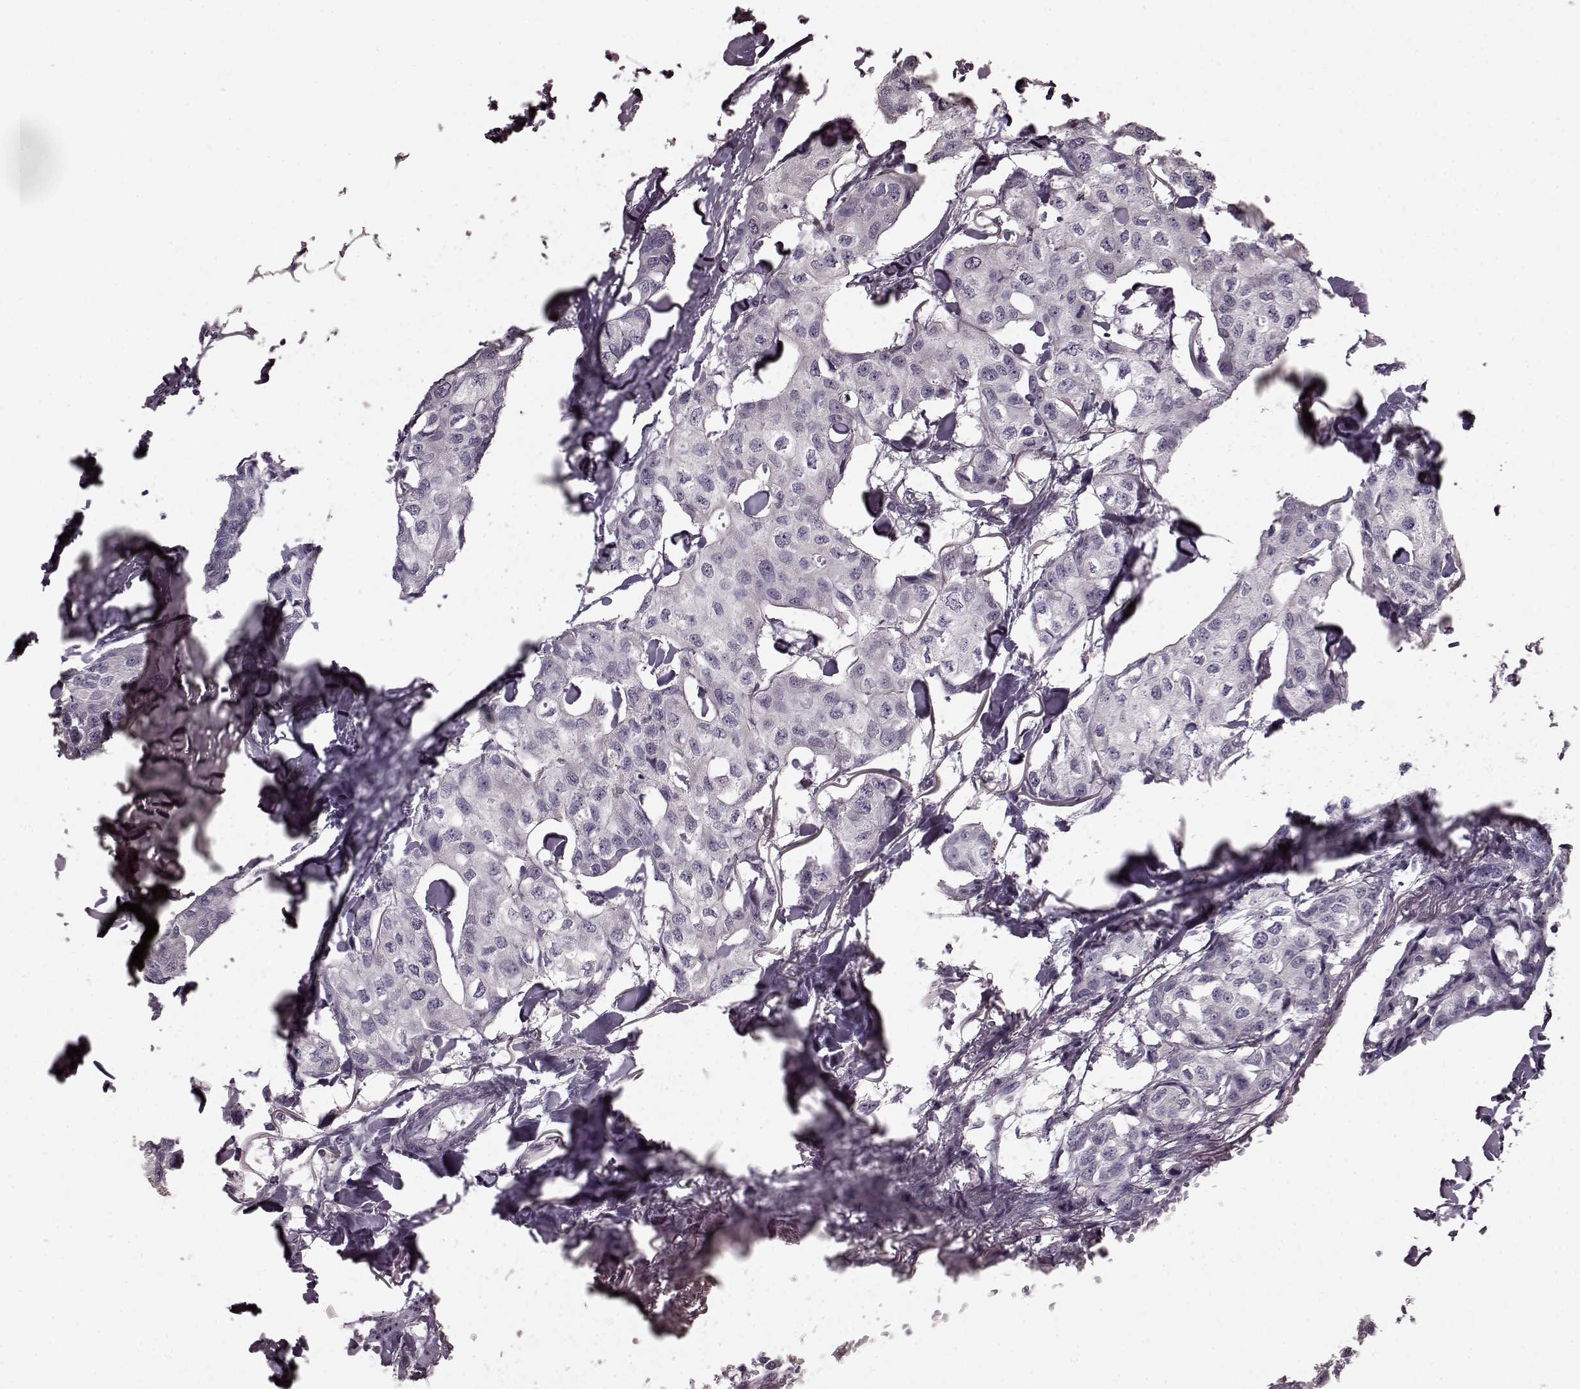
{"staining": {"intensity": "negative", "quantity": "none", "location": "none"}, "tissue": "breast cancer", "cell_type": "Tumor cells", "image_type": "cancer", "snomed": [{"axis": "morphology", "description": "Duct carcinoma"}, {"axis": "topography", "description": "Breast"}], "caption": "Human invasive ductal carcinoma (breast) stained for a protein using immunohistochemistry (IHC) exhibits no staining in tumor cells.", "gene": "CD28", "patient": {"sex": "female", "age": 80}}